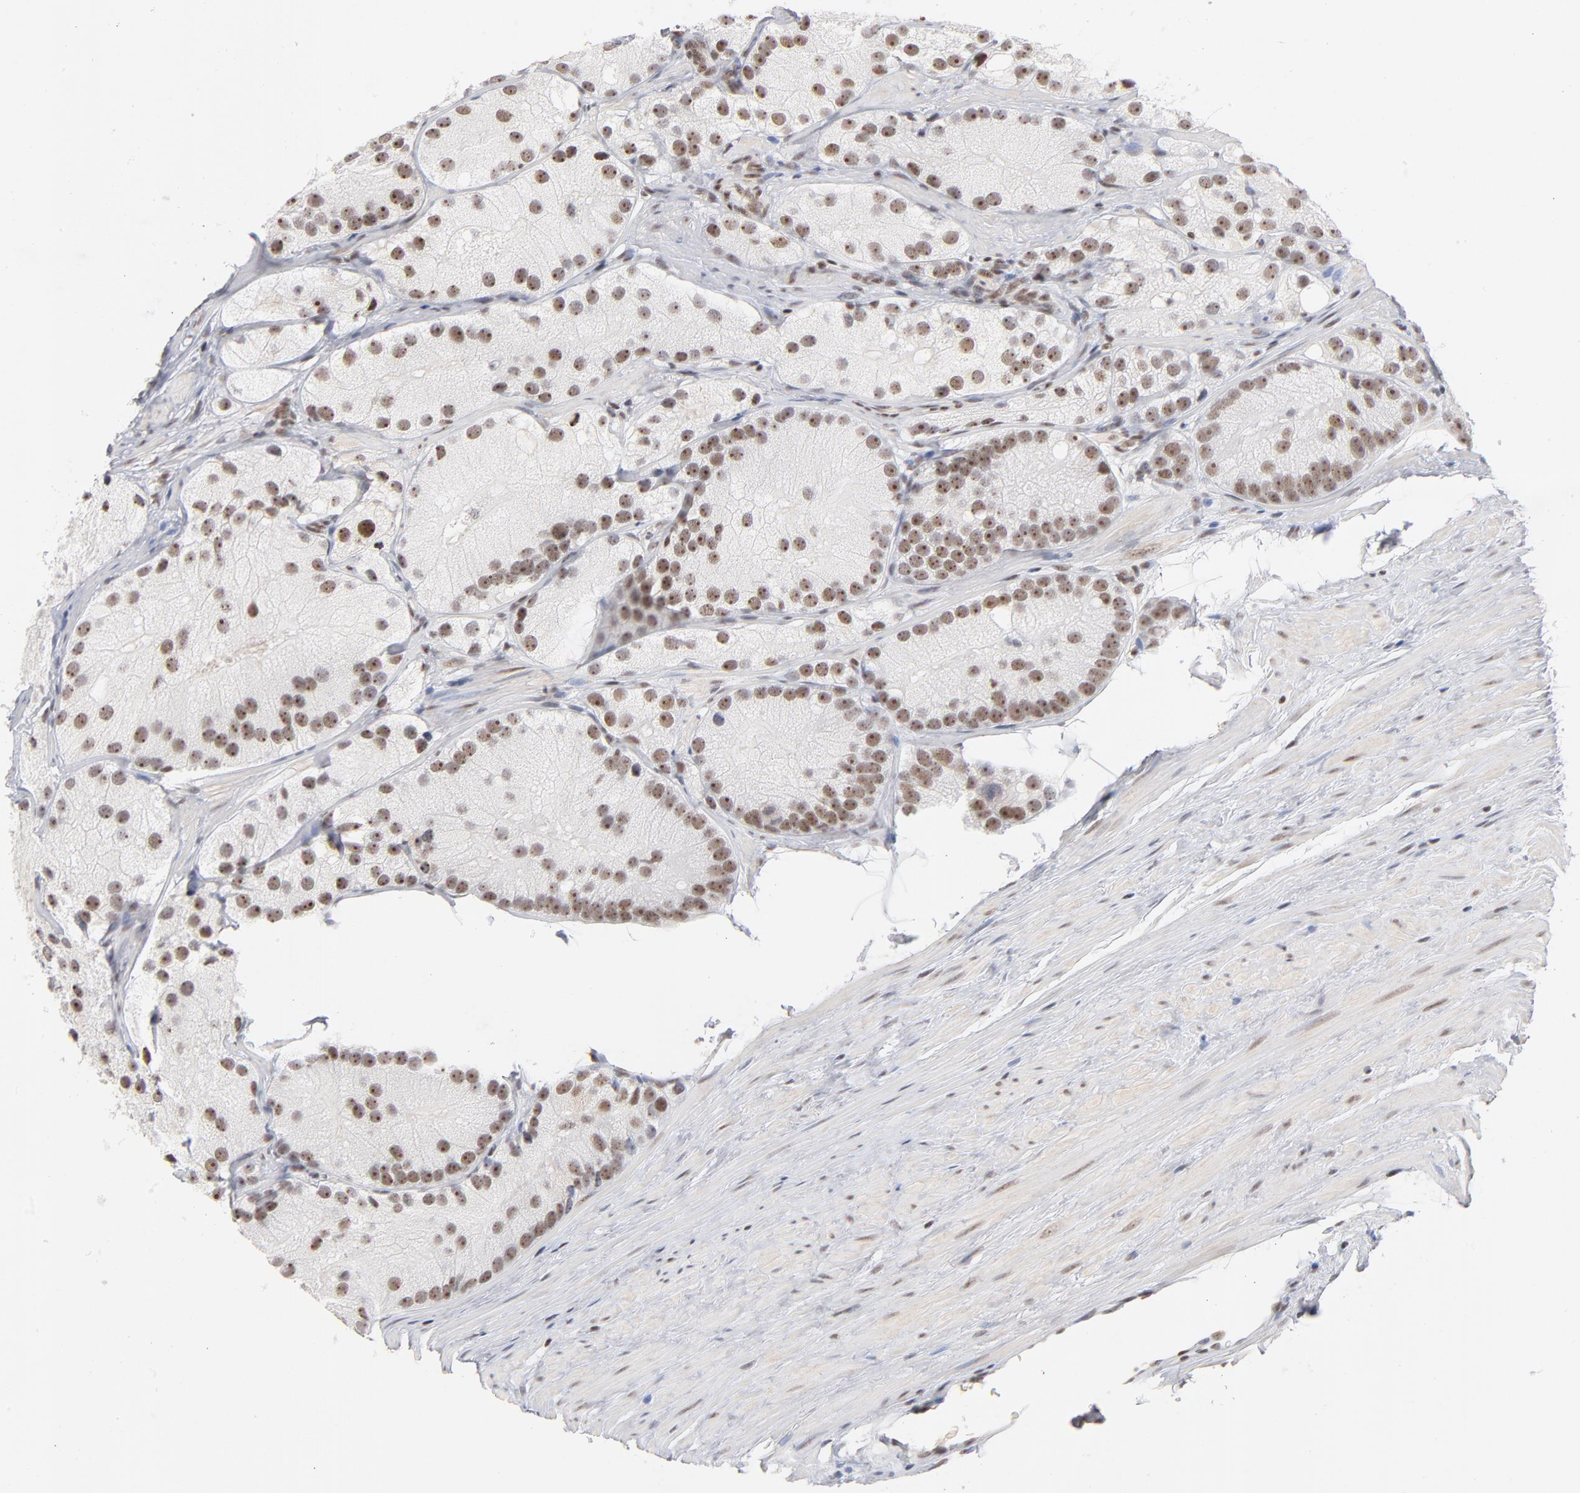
{"staining": {"intensity": "weak", "quantity": ">75%", "location": "nuclear"}, "tissue": "prostate cancer", "cell_type": "Tumor cells", "image_type": "cancer", "snomed": [{"axis": "morphology", "description": "Adenocarcinoma, Low grade"}, {"axis": "topography", "description": "Prostate"}], "caption": "Immunohistochemical staining of human prostate cancer (adenocarcinoma (low-grade)) exhibits weak nuclear protein expression in about >75% of tumor cells.", "gene": "ZNF143", "patient": {"sex": "male", "age": 69}}